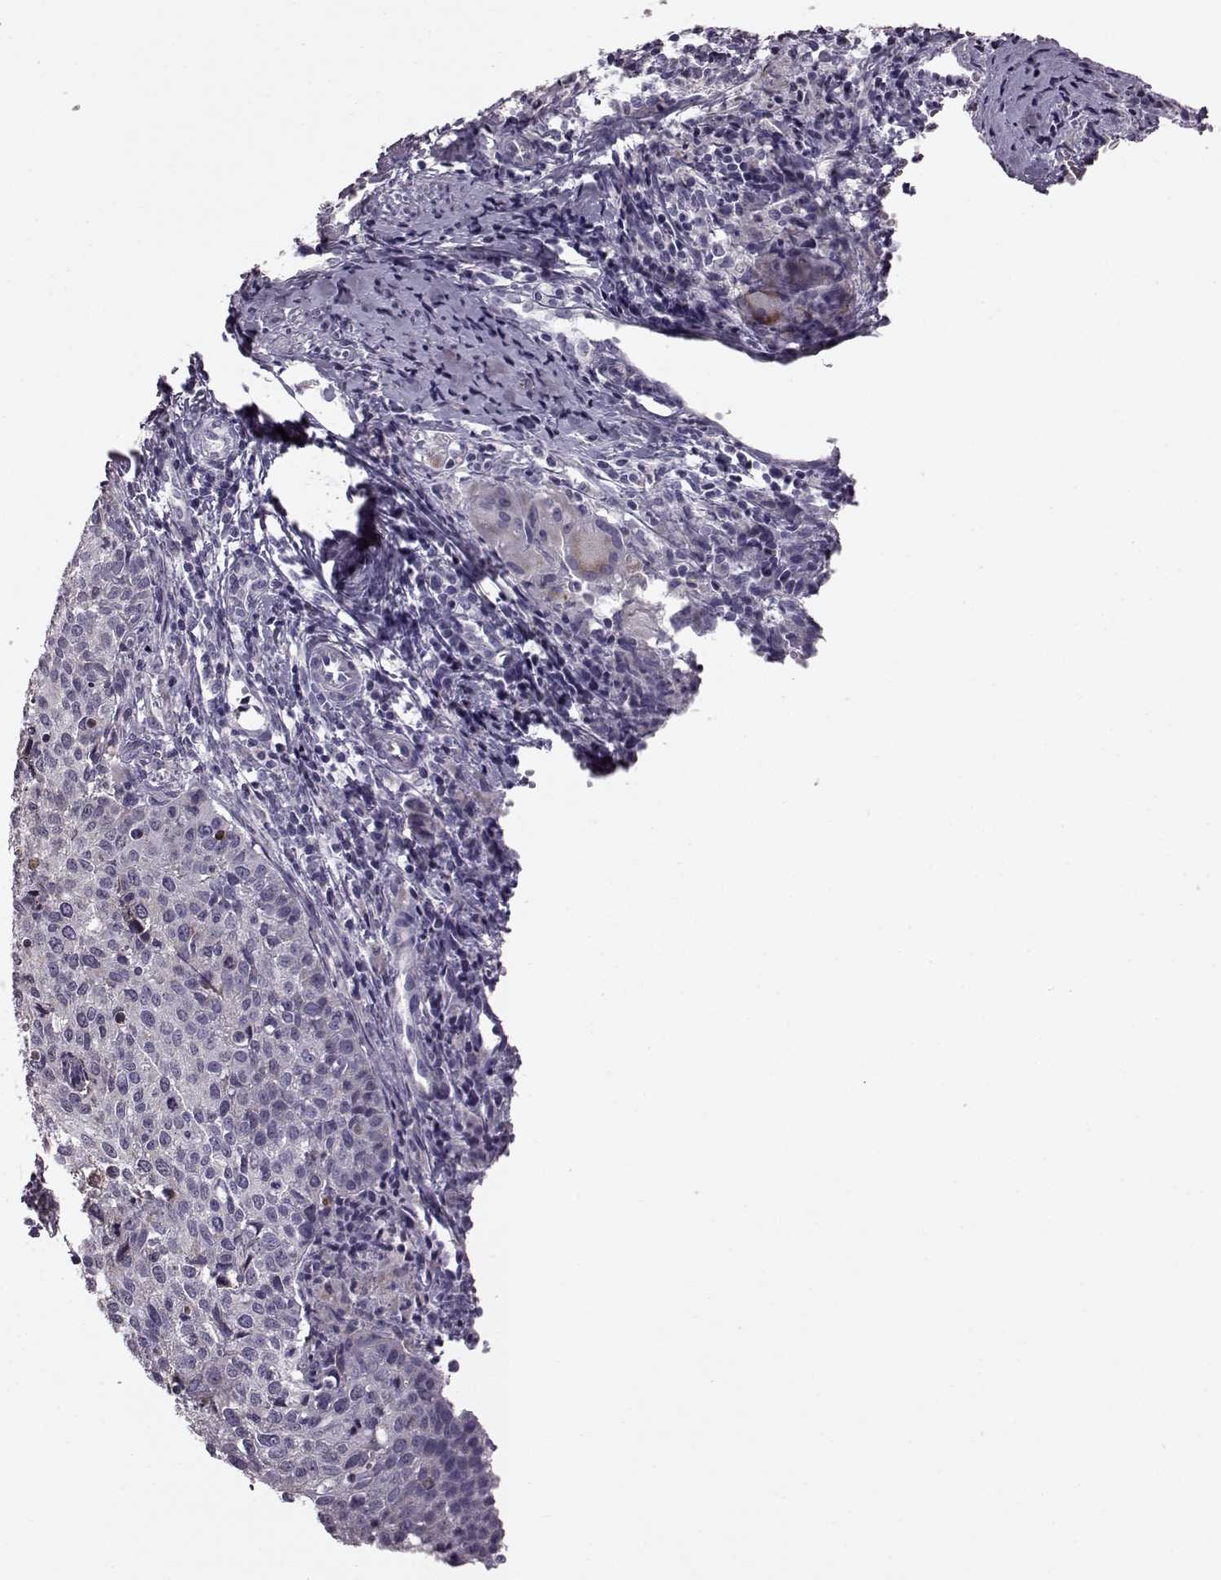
{"staining": {"intensity": "weak", "quantity": "<25%", "location": "cytoplasmic/membranous"}, "tissue": "cervical cancer", "cell_type": "Tumor cells", "image_type": "cancer", "snomed": [{"axis": "morphology", "description": "Squamous cell carcinoma, NOS"}, {"axis": "topography", "description": "Cervix"}], "caption": "A high-resolution micrograph shows immunohistochemistry staining of cervical squamous cell carcinoma, which reveals no significant expression in tumor cells.", "gene": "ATP5MF", "patient": {"sex": "female", "age": 38}}